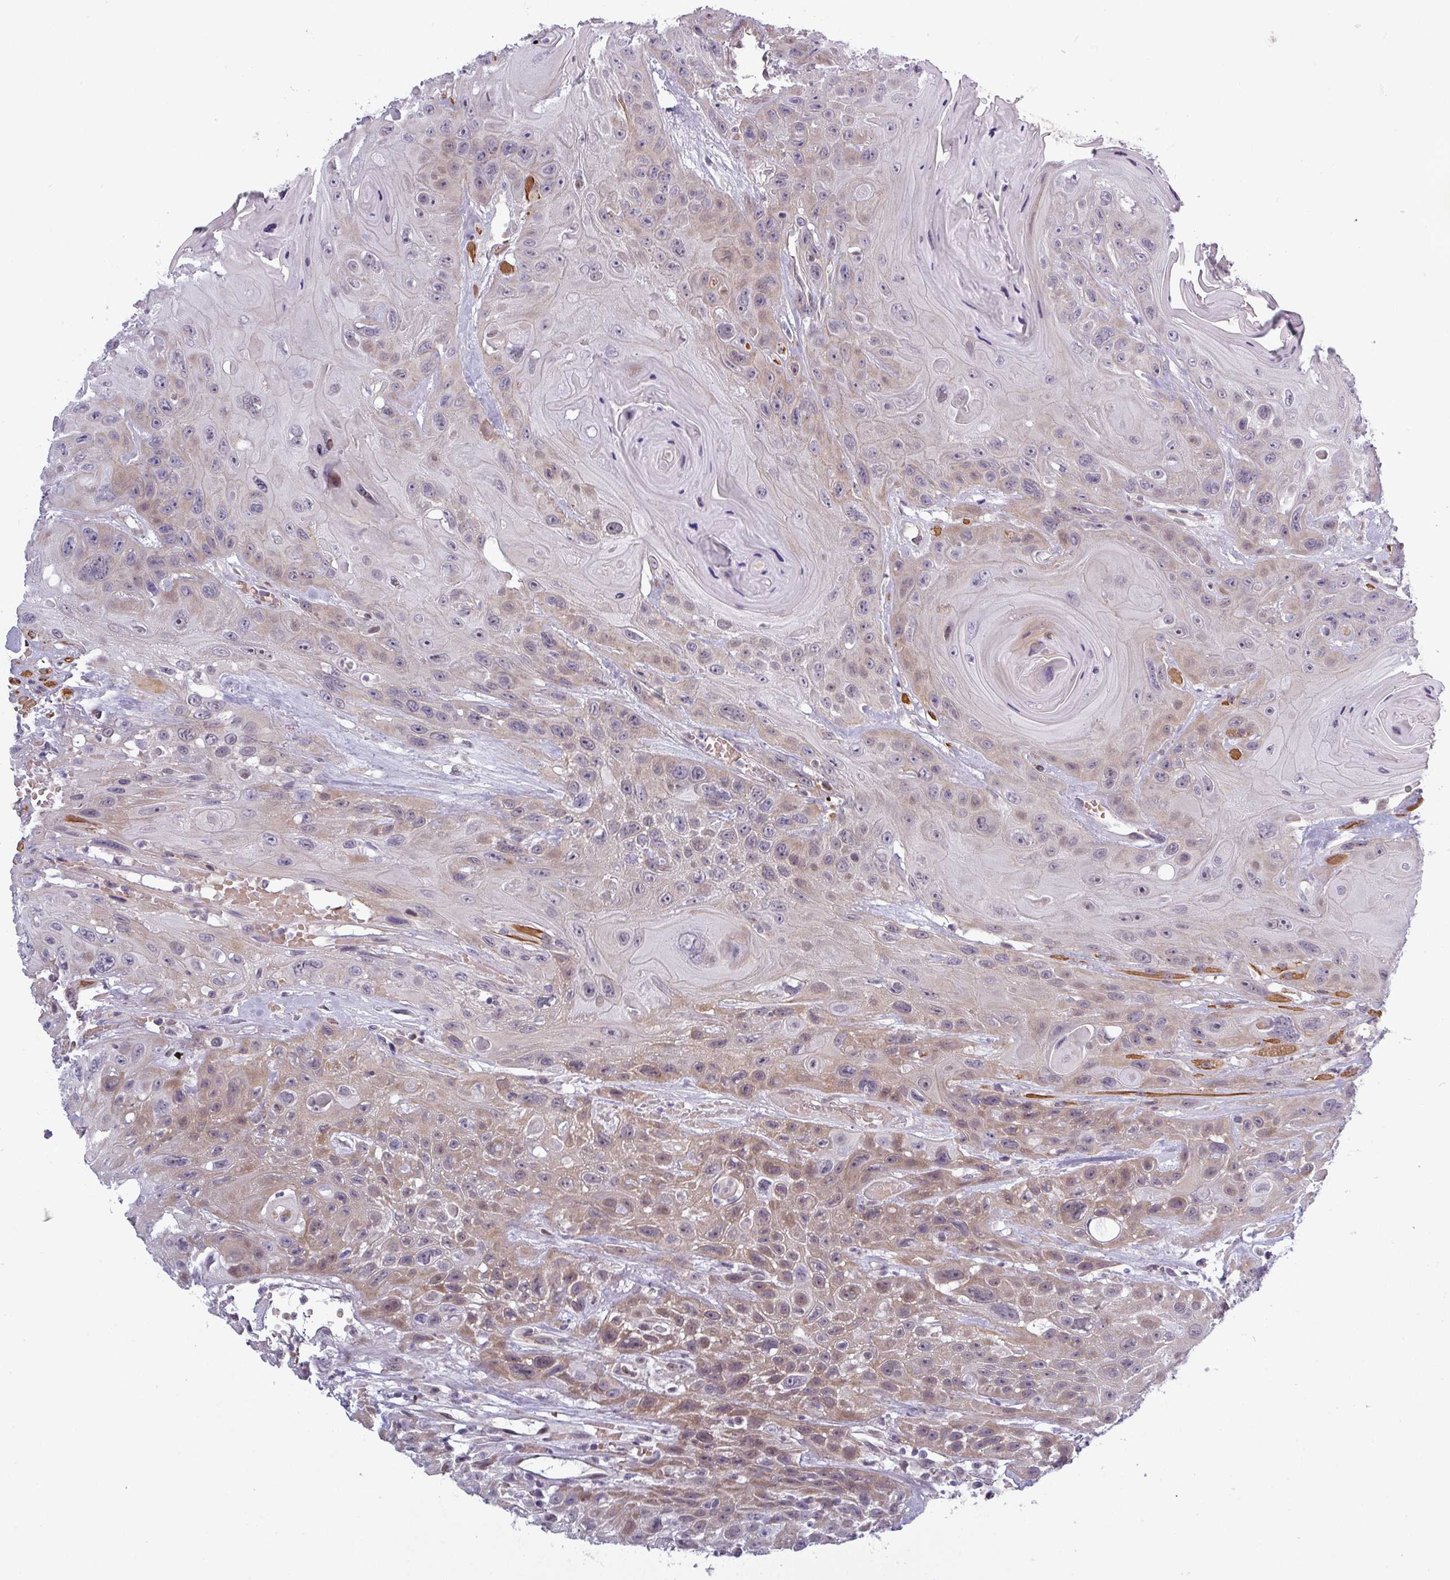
{"staining": {"intensity": "moderate", "quantity": "25%-75%", "location": "cytoplasmic/membranous,nuclear"}, "tissue": "head and neck cancer", "cell_type": "Tumor cells", "image_type": "cancer", "snomed": [{"axis": "morphology", "description": "Squamous cell carcinoma, NOS"}, {"axis": "topography", "description": "Head-Neck"}], "caption": "Immunohistochemical staining of human head and neck squamous cell carcinoma exhibits moderate cytoplasmic/membranous and nuclear protein positivity in about 25%-75% of tumor cells.", "gene": "PRAMEF12", "patient": {"sex": "female", "age": 59}}